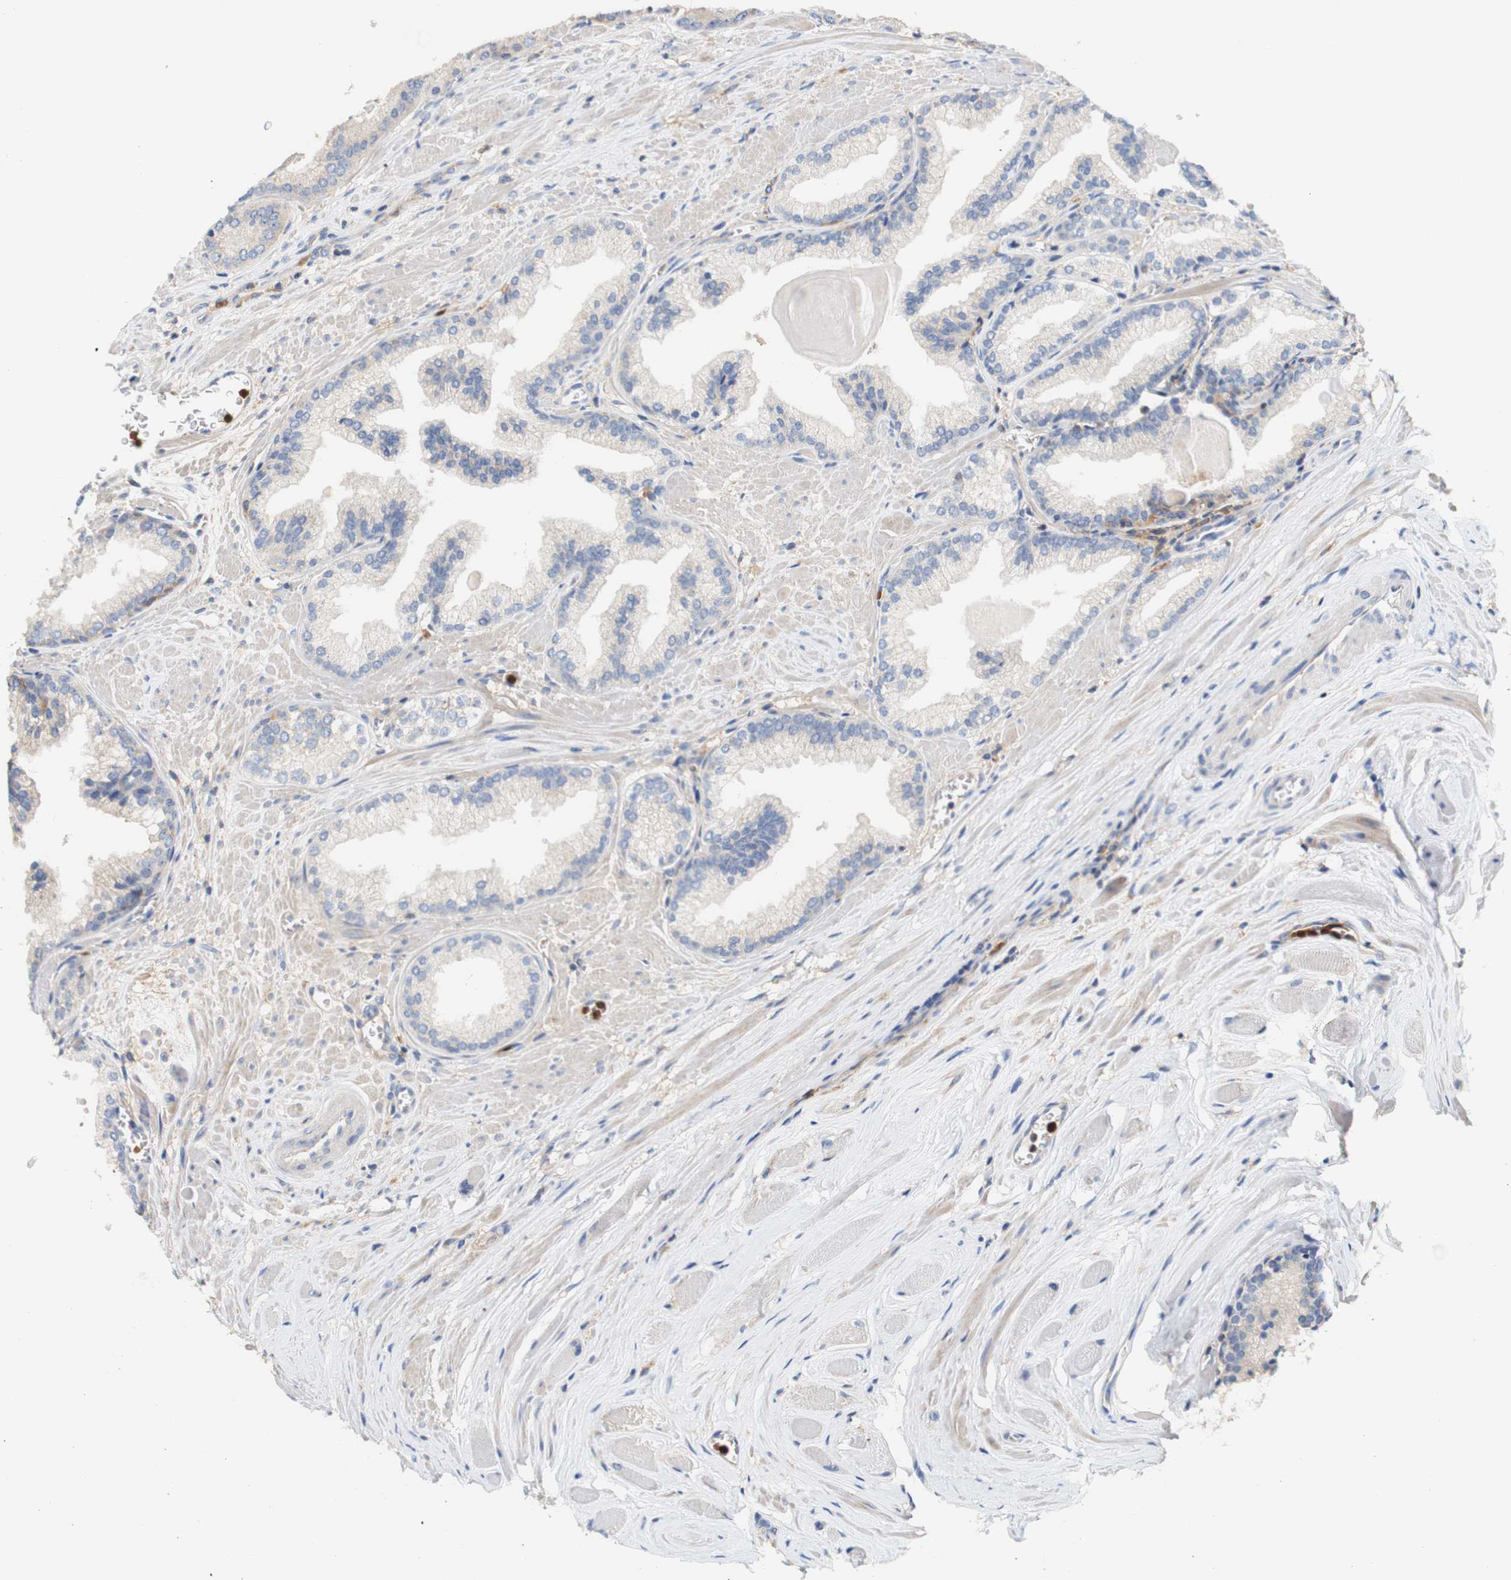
{"staining": {"intensity": "negative", "quantity": "none", "location": "none"}, "tissue": "prostate cancer", "cell_type": "Tumor cells", "image_type": "cancer", "snomed": [{"axis": "morphology", "description": "Adenocarcinoma, Low grade"}, {"axis": "topography", "description": "Prostate"}], "caption": "DAB immunohistochemical staining of human prostate adenocarcinoma (low-grade) shows no significant expression in tumor cells.", "gene": "PCDH7", "patient": {"sex": "male", "age": 59}}